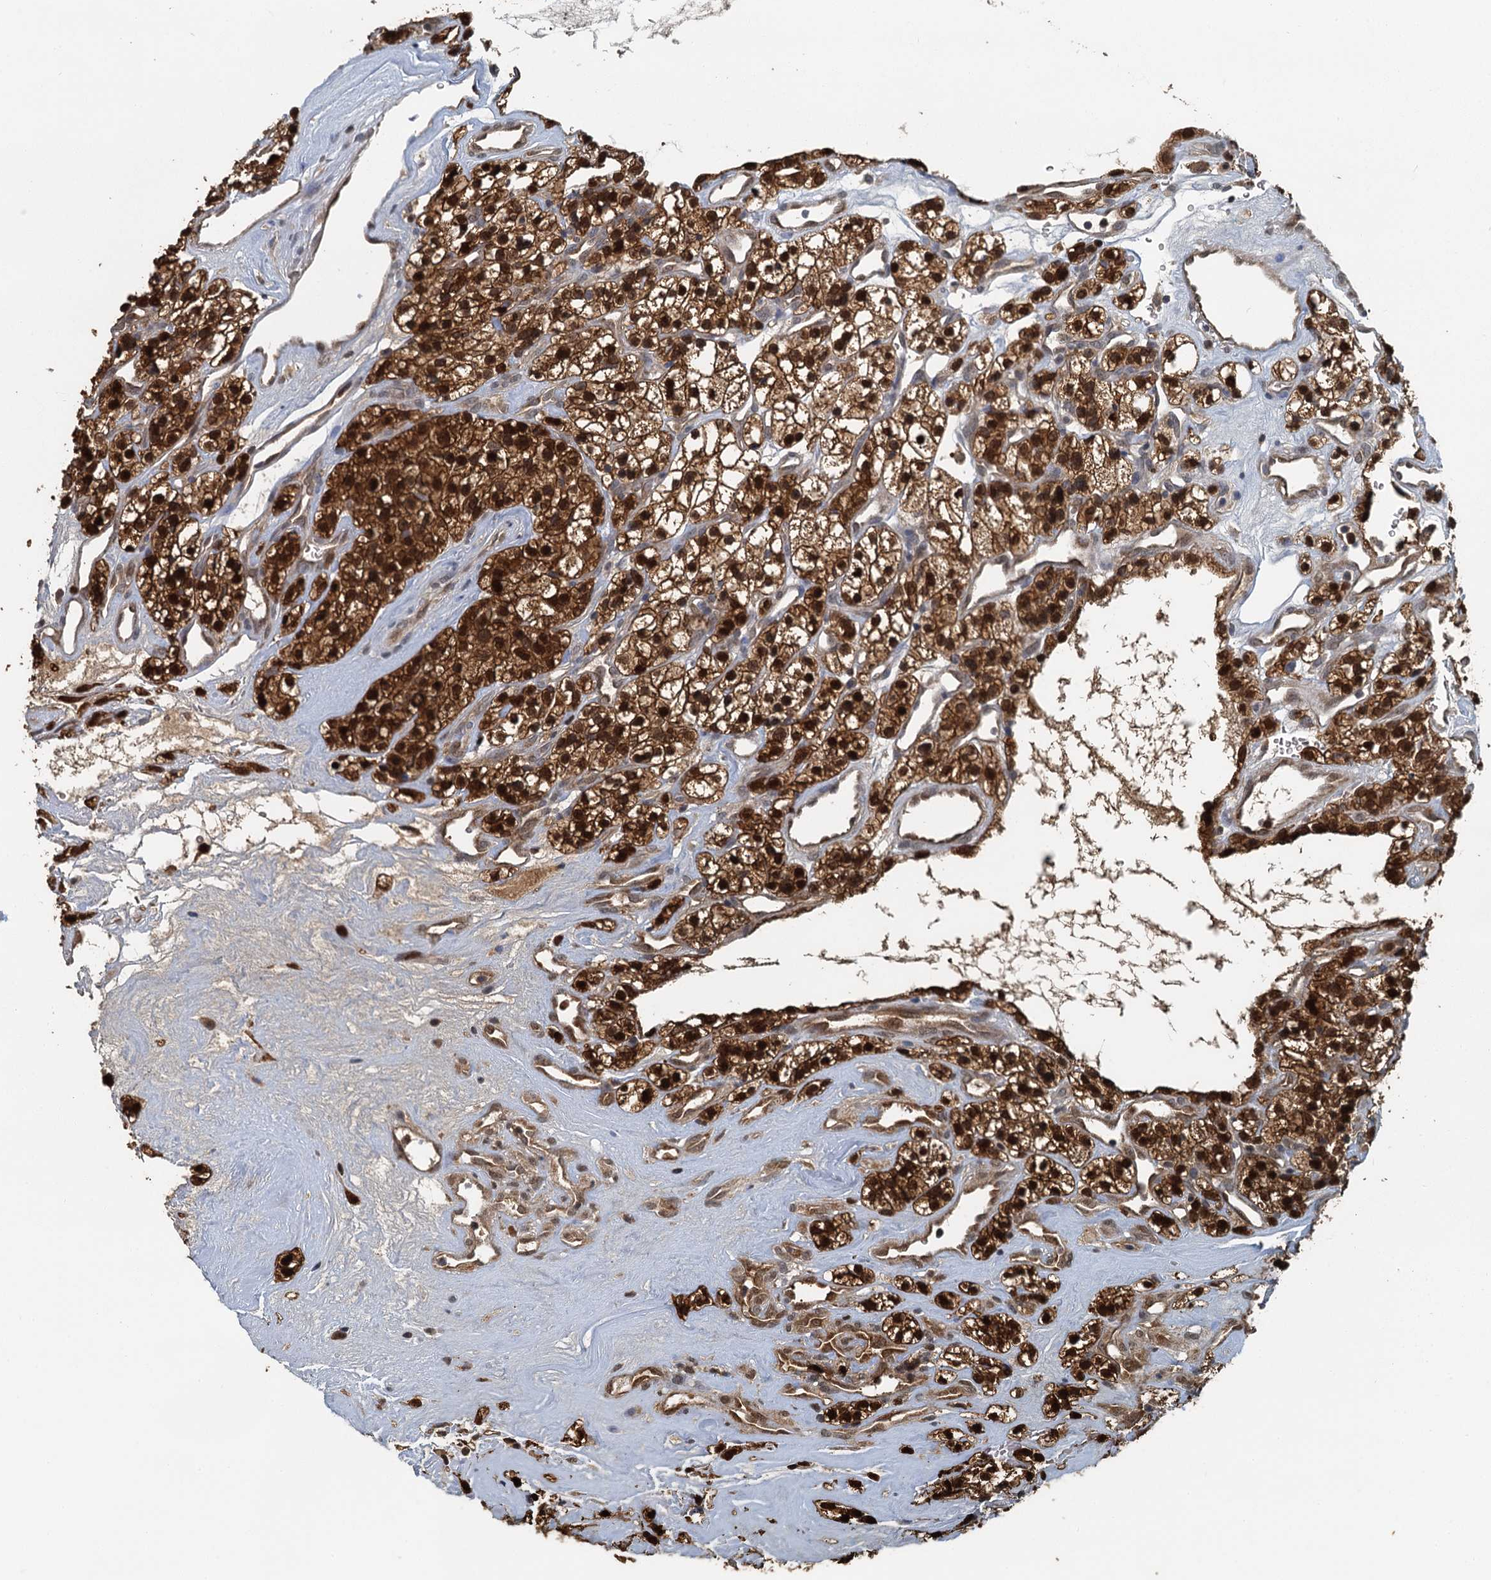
{"staining": {"intensity": "strong", "quantity": ">75%", "location": "cytoplasmic/membranous,nuclear"}, "tissue": "renal cancer", "cell_type": "Tumor cells", "image_type": "cancer", "snomed": [{"axis": "morphology", "description": "Adenocarcinoma, NOS"}, {"axis": "topography", "description": "Kidney"}], "caption": "Tumor cells exhibit high levels of strong cytoplasmic/membranous and nuclear expression in approximately >75% of cells in human adenocarcinoma (renal).", "gene": "GPI", "patient": {"sex": "female", "age": 57}}